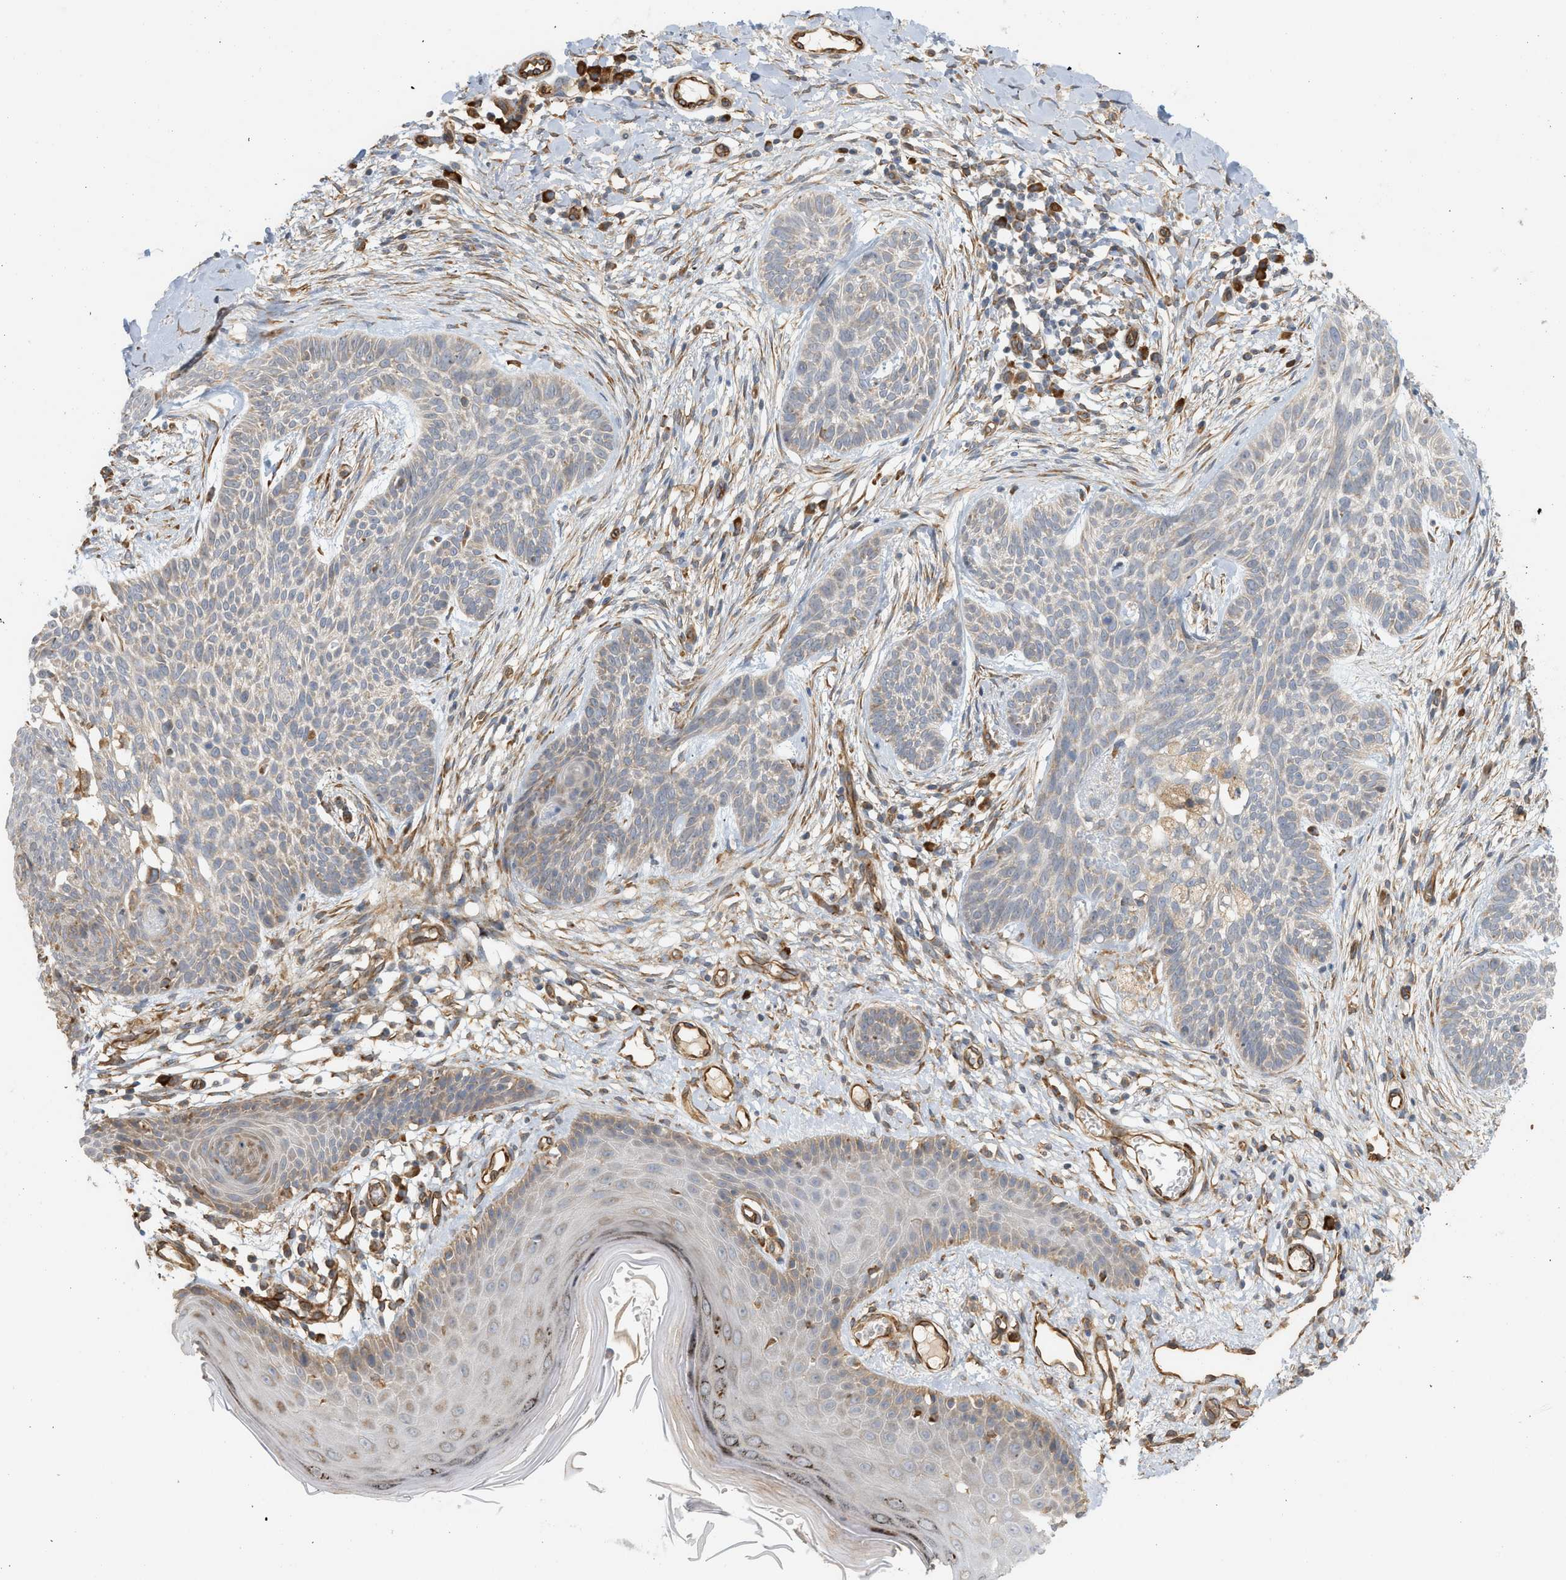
{"staining": {"intensity": "negative", "quantity": "none", "location": "none"}, "tissue": "skin cancer", "cell_type": "Tumor cells", "image_type": "cancer", "snomed": [{"axis": "morphology", "description": "Basal cell carcinoma"}, {"axis": "topography", "description": "Skin"}], "caption": "DAB (3,3'-diaminobenzidine) immunohistochemical staining of skin cancer demonstrates no significant expression in tumor cells. (Stains: DAB IHC with hematoxylin counter stain, Microscopy: brightfield microscopy at high magnification).", "gene": "SVOP", "patient": {"sex": "female", "age": 59}}